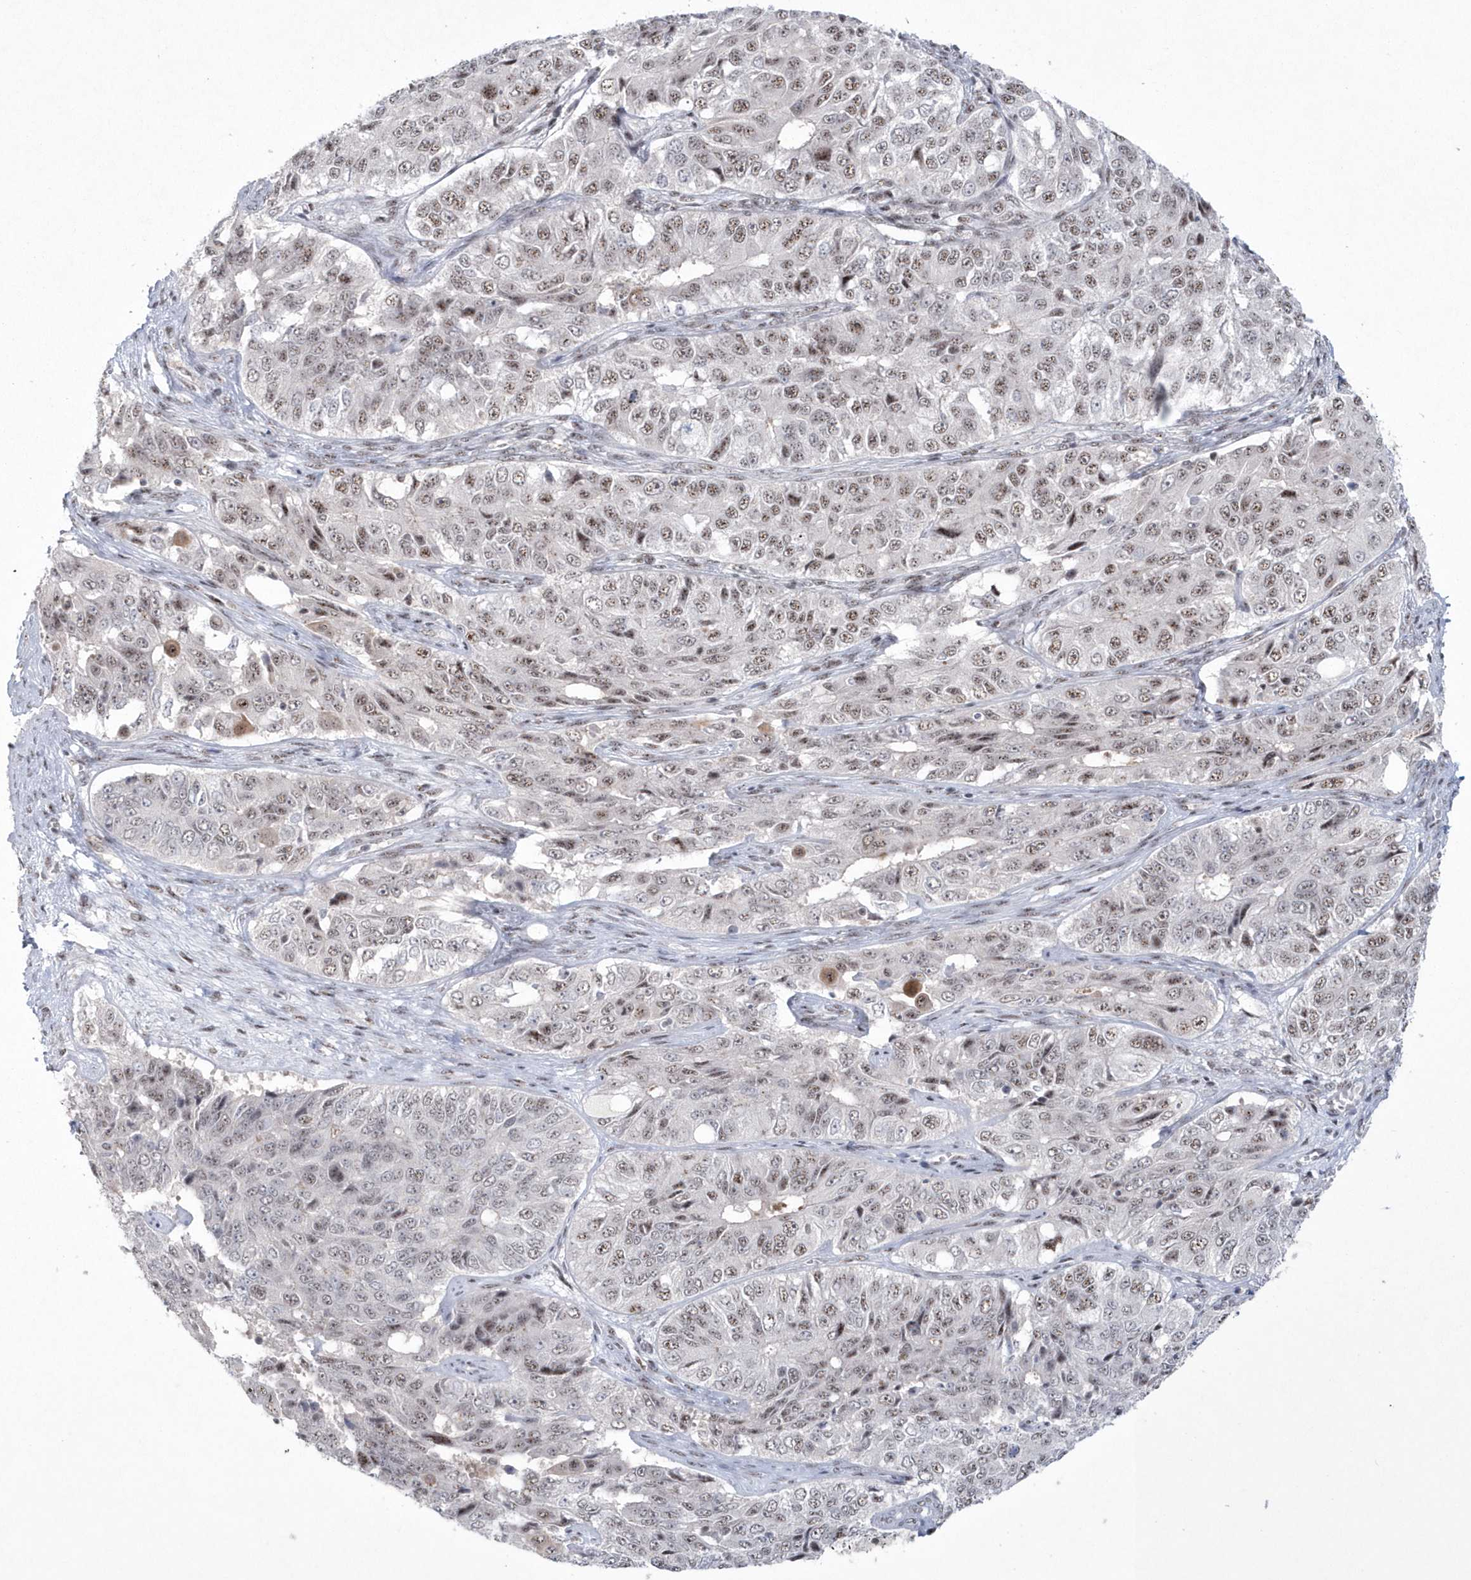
{"staining": {"intensity": "moderate", "quantity": "25%-75%", "location": "nuclear"}, "tissue": "ovarian cancer", "cell_type": "Tumor cells", "image_type": "cancer", "snomed": [{"axis": "morphology", "description": "Carcinoma, endometroid"}, {"axis": "topography", "description": "Ovary"}], "caption": "A medium amount of moderate nuclear expression is appreciated in approximately 25%-75% of tumor cells in ovarian endometroid carcinoma tissue.", "gene": "KDM6B", "patient": {"sex": "female", "age": 51}}